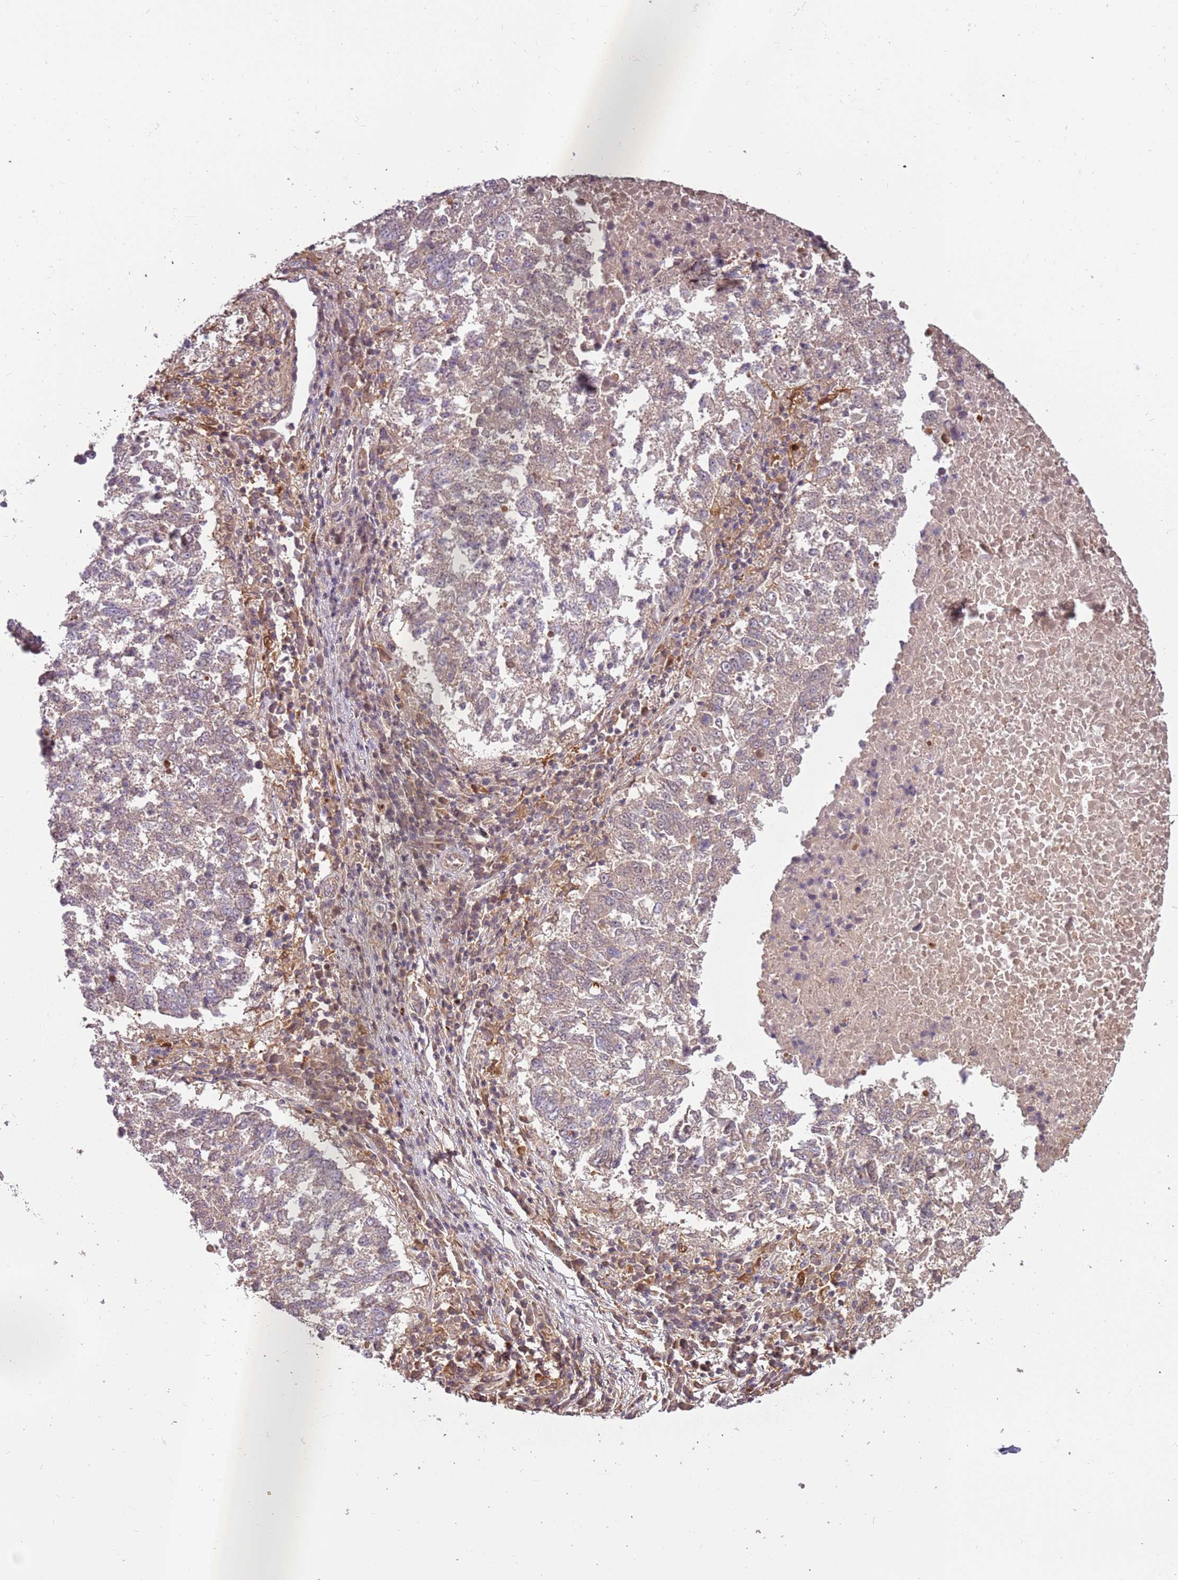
{"staining": {"intensity": "weak", "quantity": ">75%", "location": "cytoplasmic/membranous"}, "tissue": "lung cancer", "cell_type": "Tumor cells", "image_type": "cancer", "snomed": [{"axis": "morphology", "description": "Squamous cell carcinoma, NOS"}, {"axis": "topography", "description": "Lung"}], "caption": "An immunohistochemistry (IHC) image of tumor tissue is shown. Protein staining in brown highlights weak cytoplasmic/membranous positivity in lung squamous cell carcinoma within tumor cells.", "gene": "GSTO2", "patient": {"sex": "male", "age": 73}}